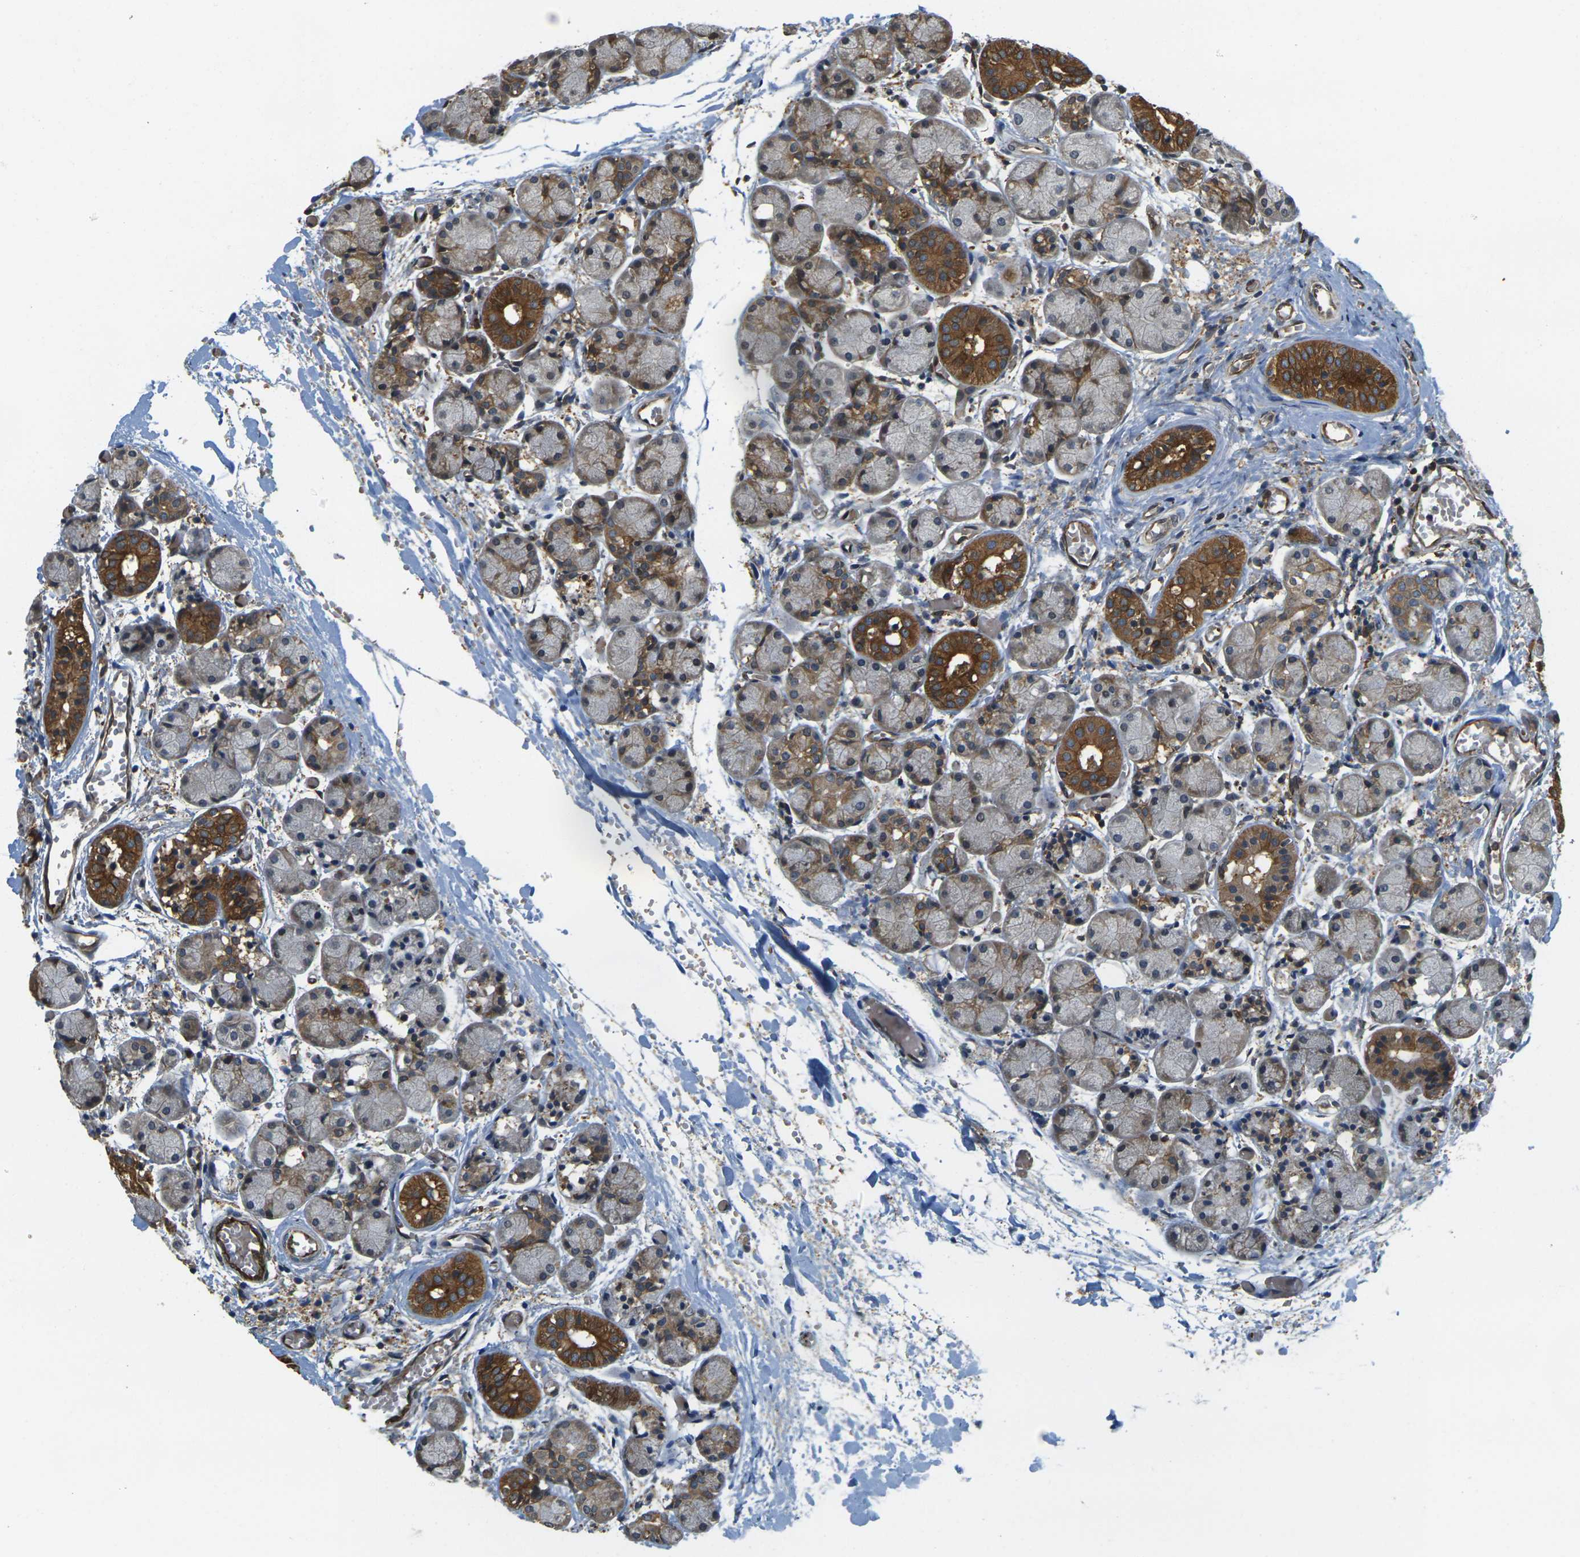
{"staining": {"intensity": "strong", "quantity": "<25%", "location": "cytoplasmic/membranous"}, "tissue": "salivary gland", "cell_type": "Glandular cells", "image_type": "normal", "snomed": [{"axis": "morphology", "description": "Normal tissue, NOS"}, {"axis": "topography", "description": "Salivary gland"}], "caption": "Immunohistochemistry image of normal salivary gland stained for a protein (brown), which shows medium levels of strong cytoplasmic/membranous staining in approximately <25% of glandular cells.", "gene": "CAST", "patient": {"sex": "female", "age": 24}}